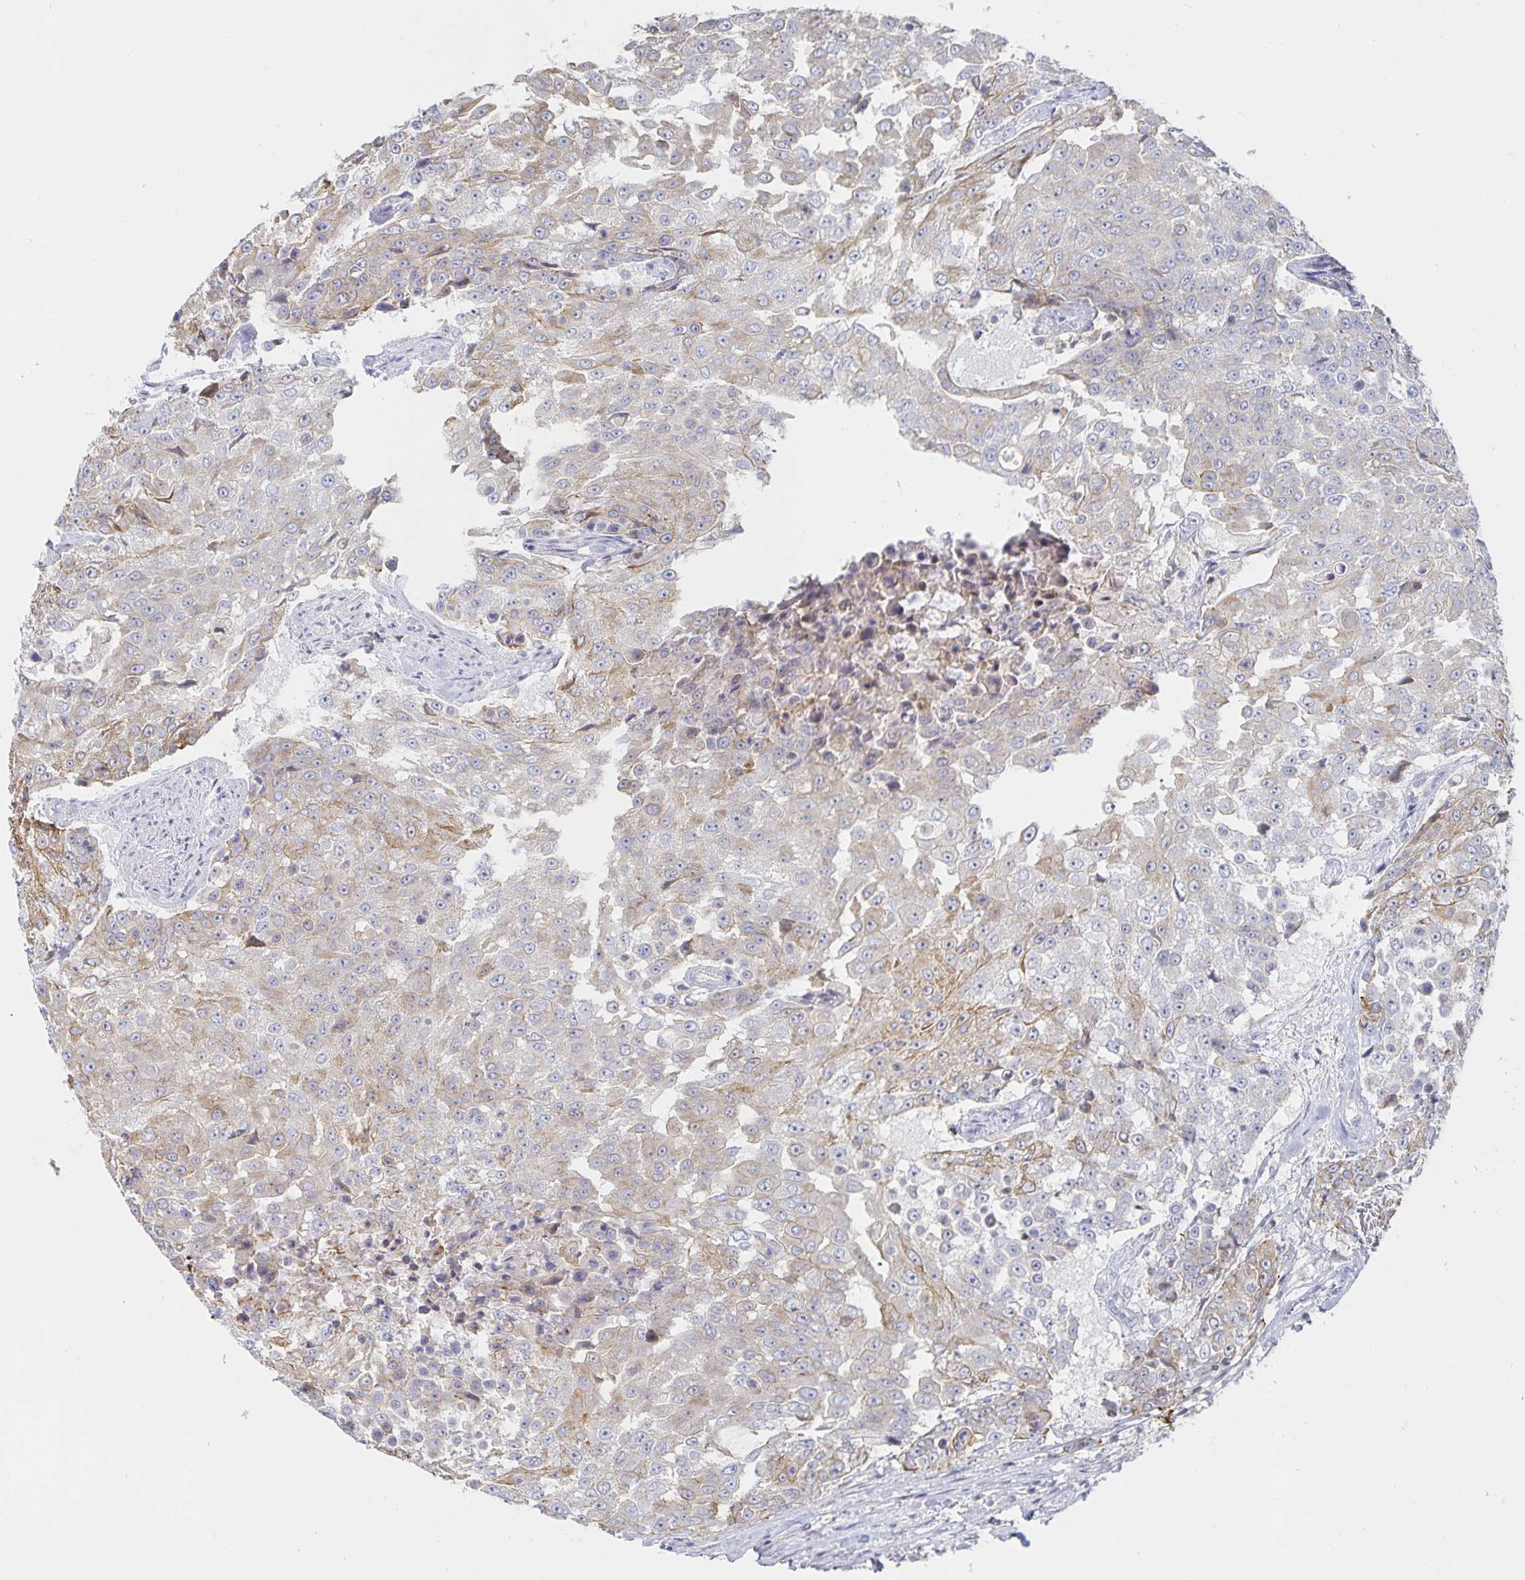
{"staining": {"intensity": "weak", "quantity": "25%-75%", "location": "cytoplasmic/membranous"}, "tissue": "urothelial cancer", "cell_type": "Tumor cells", "image_type": "cancer", "snomed": [{"axis": "morphology", "description": "Urothelial carcinoma, High grade"}, {"axis": "topography", "description": "Urinary bladder"}], "caption": "The immunohistochemical stain labels weak cytoplasmic/membranous positivity in tumor cells of urothelial carcinoma (high-grade) tissue.", "gene": "PIK3CD", "patient": {"sex": "female", "age": 63}}